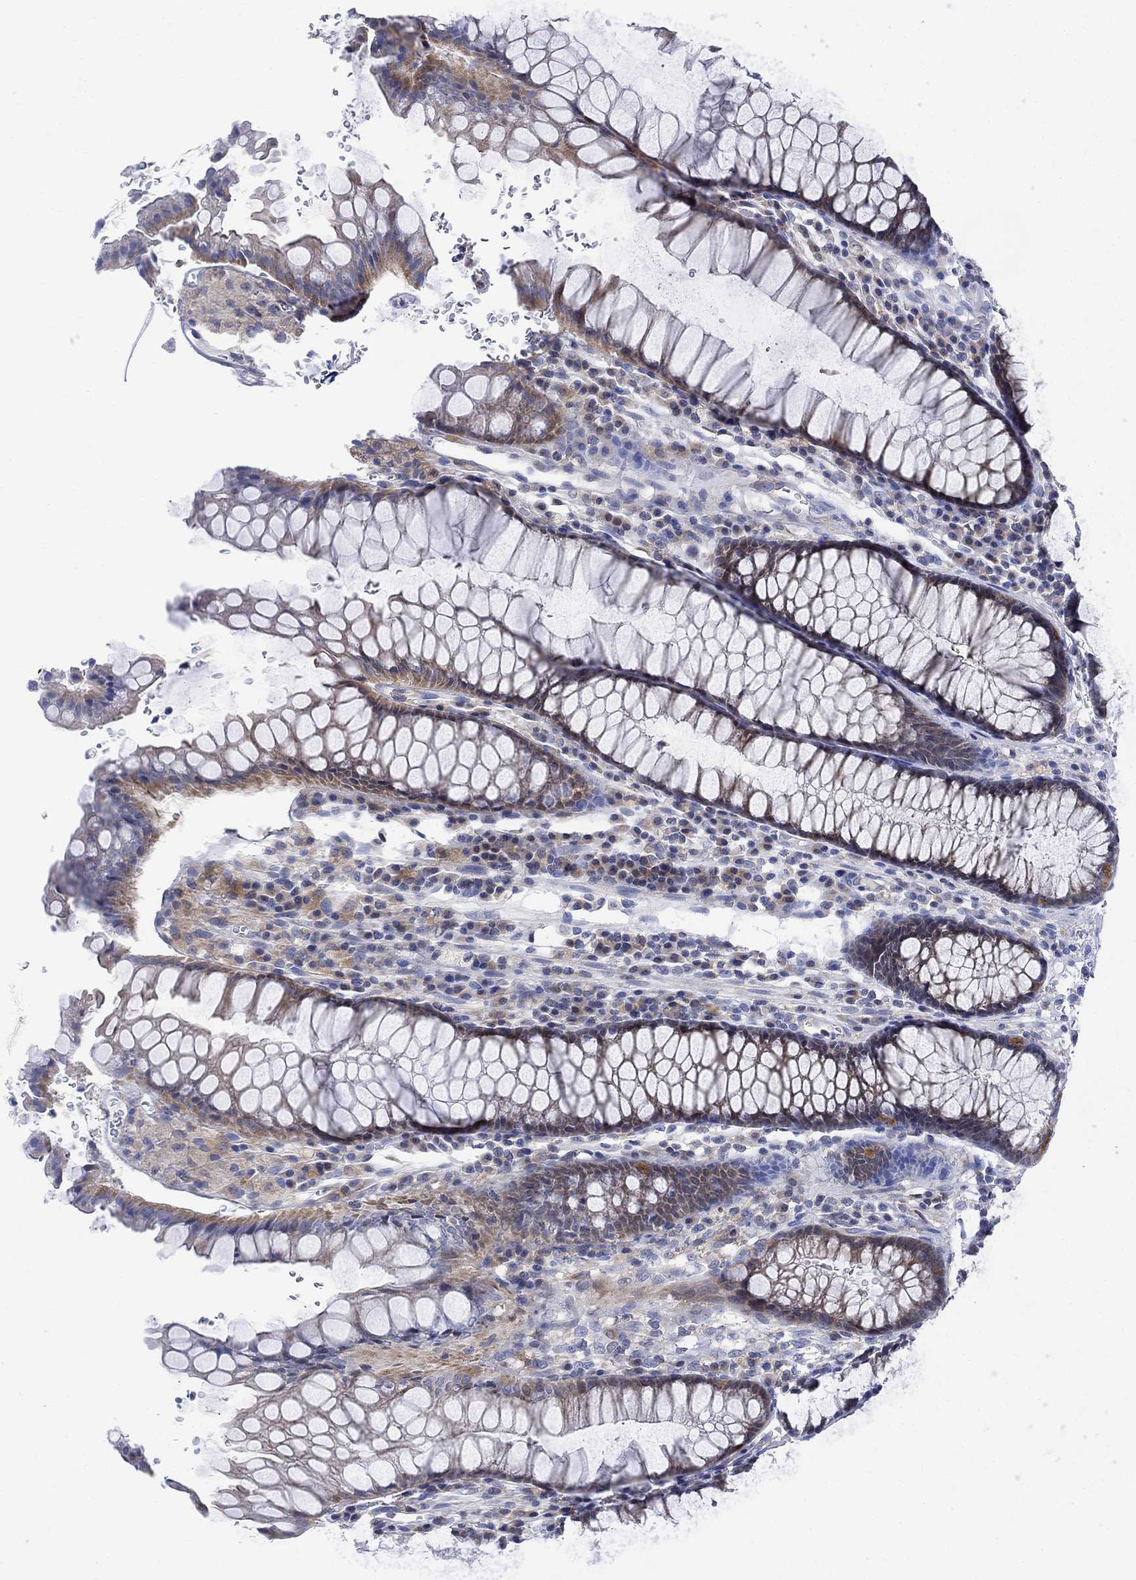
{"staining": {"intensity": "moderate", "quantity": "<25%", "location": "cytoplasmic/membranous"}, "tissue": "rectum", "cell_type": "Glandular cells", "image_type": "normal", "snomed": [{"axis": "morphology", "description": "Normal tissue, NOS"}, {"axis": "topography", "description": "Rectum"}], "caption": "Immunohistochemical staining of normal rectum shows moderate cytoplasmic/membranous protein expression in approximately <25% of glandular cells. Nuclei are stained in blue.", "gene": "ARSK", "patient": {"sex": "female", "age": 68}}